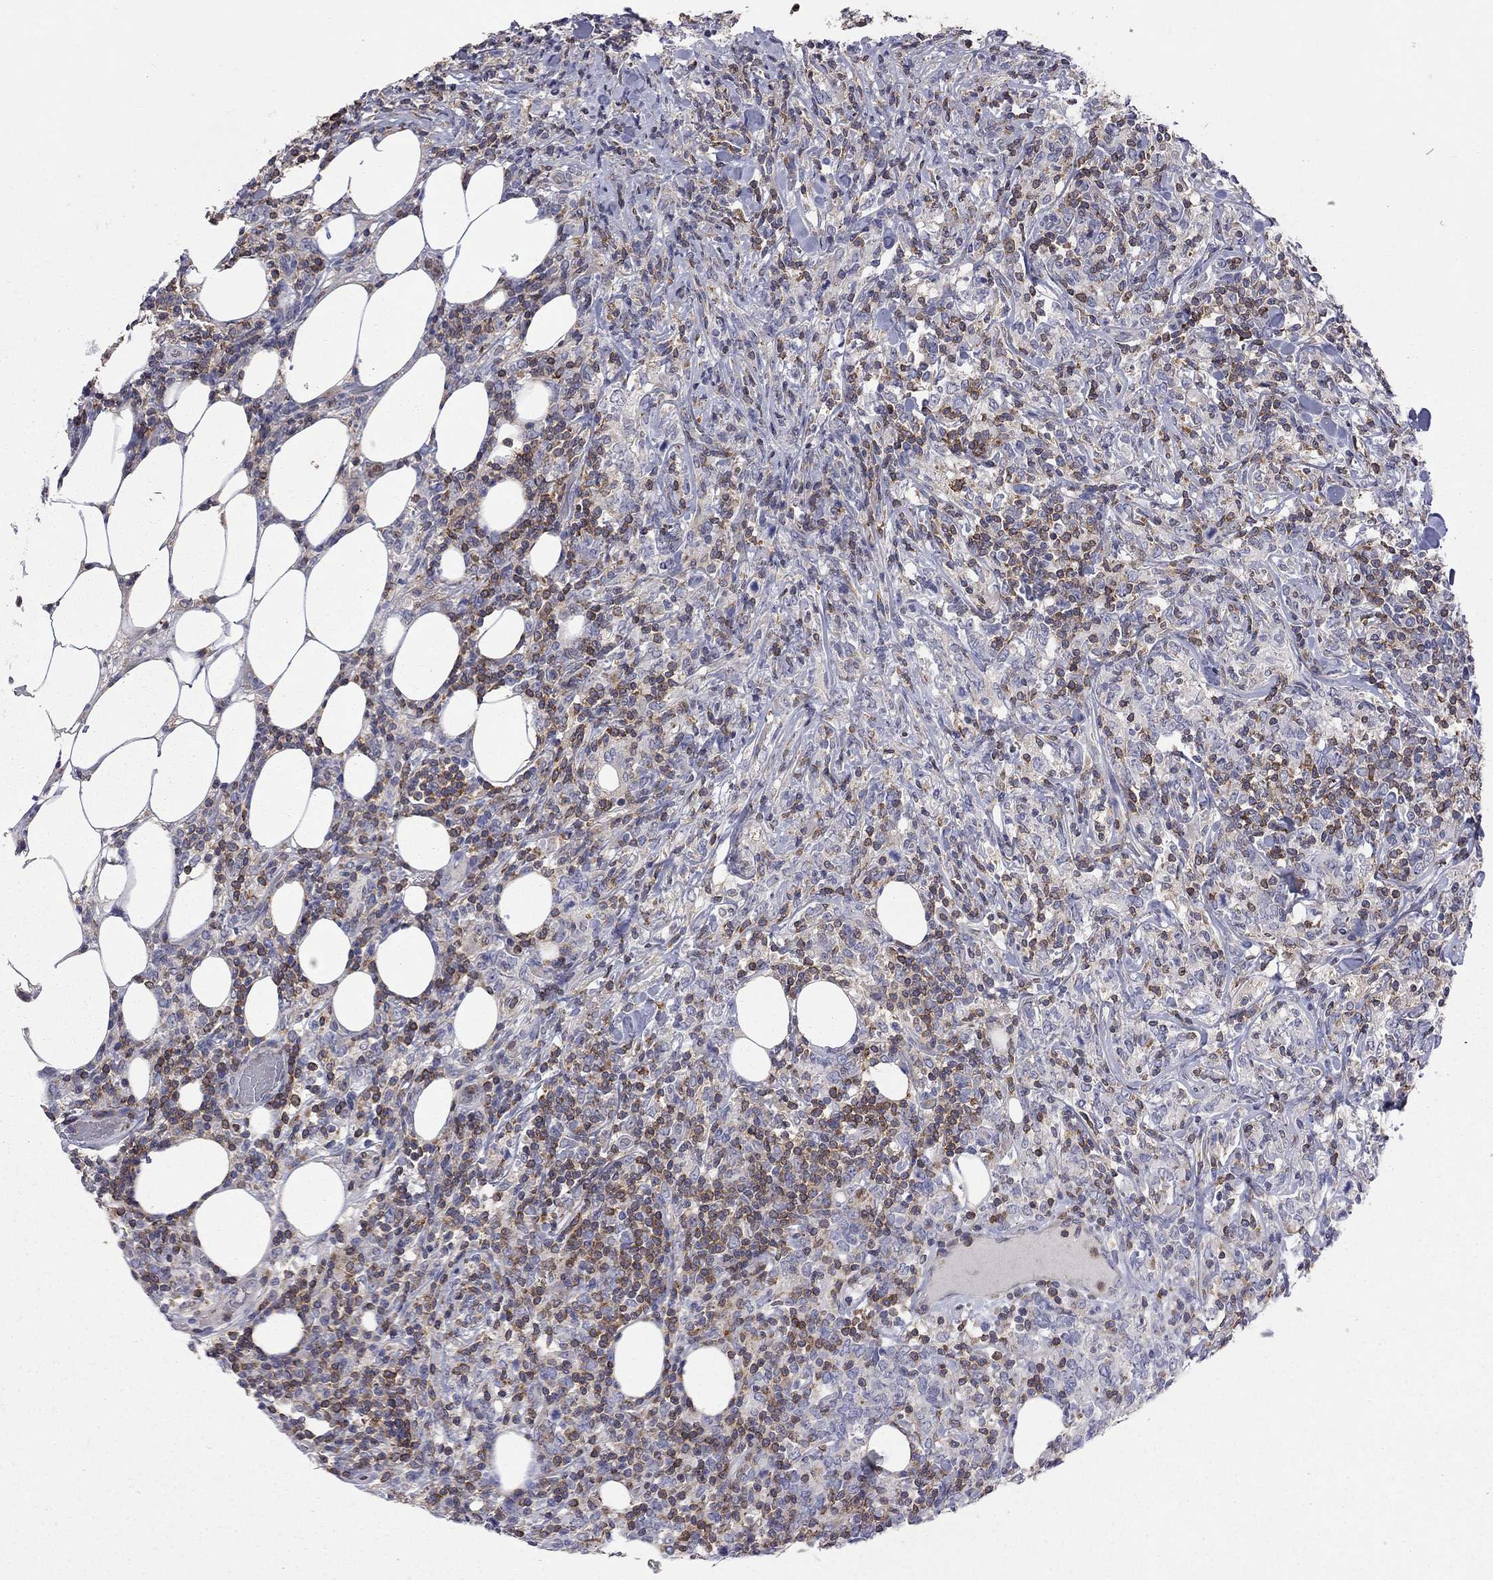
{"staining": {"intensity": "negative", "quantity": "none", "location": "none"}, "tissue": "lymphoma", "cell_type": "Tumor cells", "image_type": "cancer", "snomed": [{"axis": "morphology", "description": "Malignant lymphoma, non-Hodgkin's type, High grade"}, {"axis": "topography", "description": "Lymph node"}], "caption": "This is an immunohistochemistry micrograph of human lymphoma. There is no expression in tumor cells.", "gene": "IPCEF1", "patient": {"sex": "female", "age": 84}}